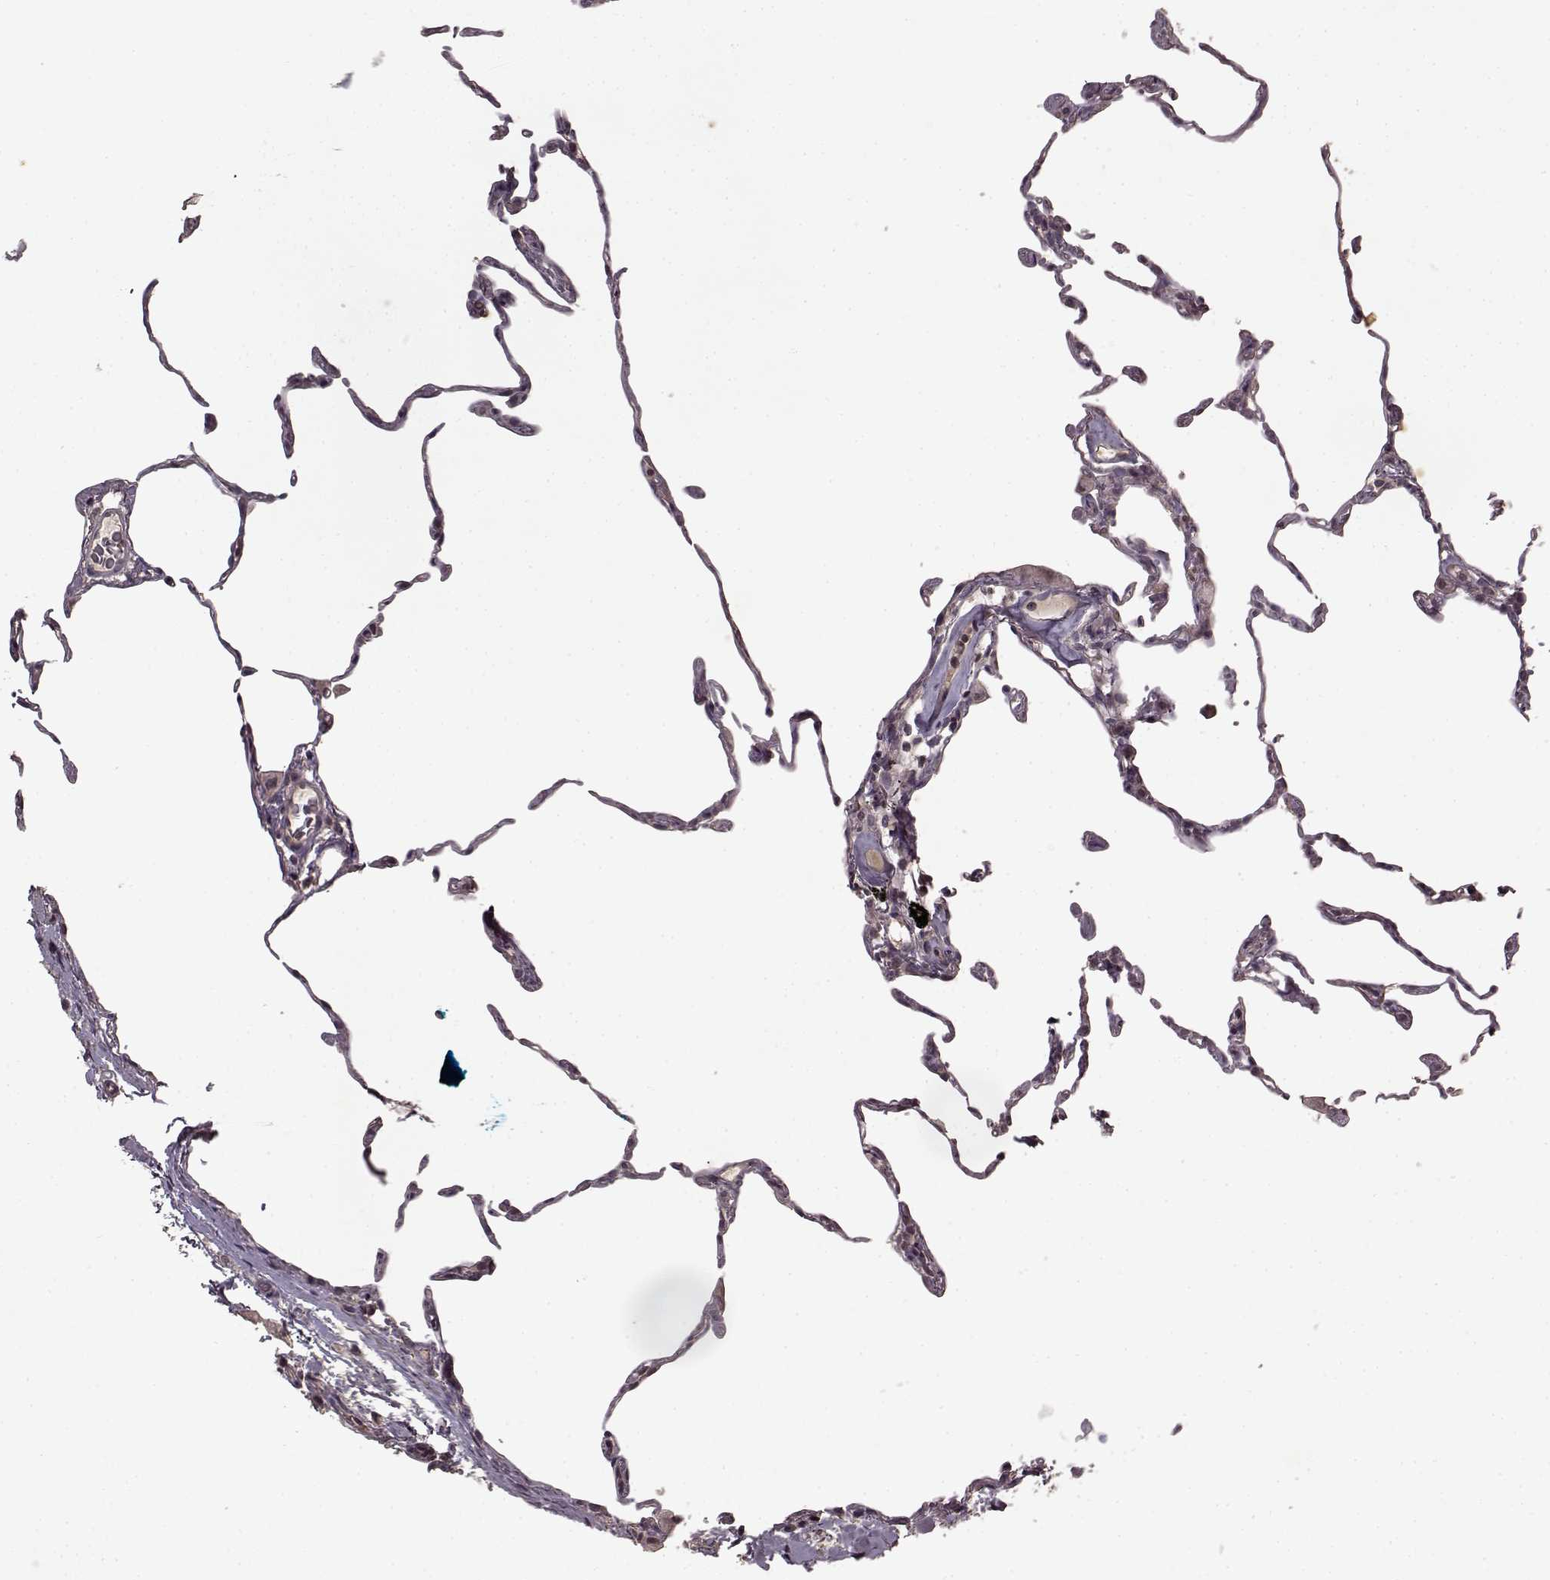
{"staining": {"intensity": "negative", "quantity": "none", "location": "none"}, "tissue": "lung", "cell_type": "Alveolar cells", "image_type": "normal", "snomed": [{"axis": "morphology", "description": "Normal tissue, NOS"}, {"axis": "topography", "description": "Lung"}], "caption": "A histopathology image of lung stained for a protein shows no brown staining in alveolar cells.", "gene": "LHB", "patient": {"sex": "female", "age": 57}}